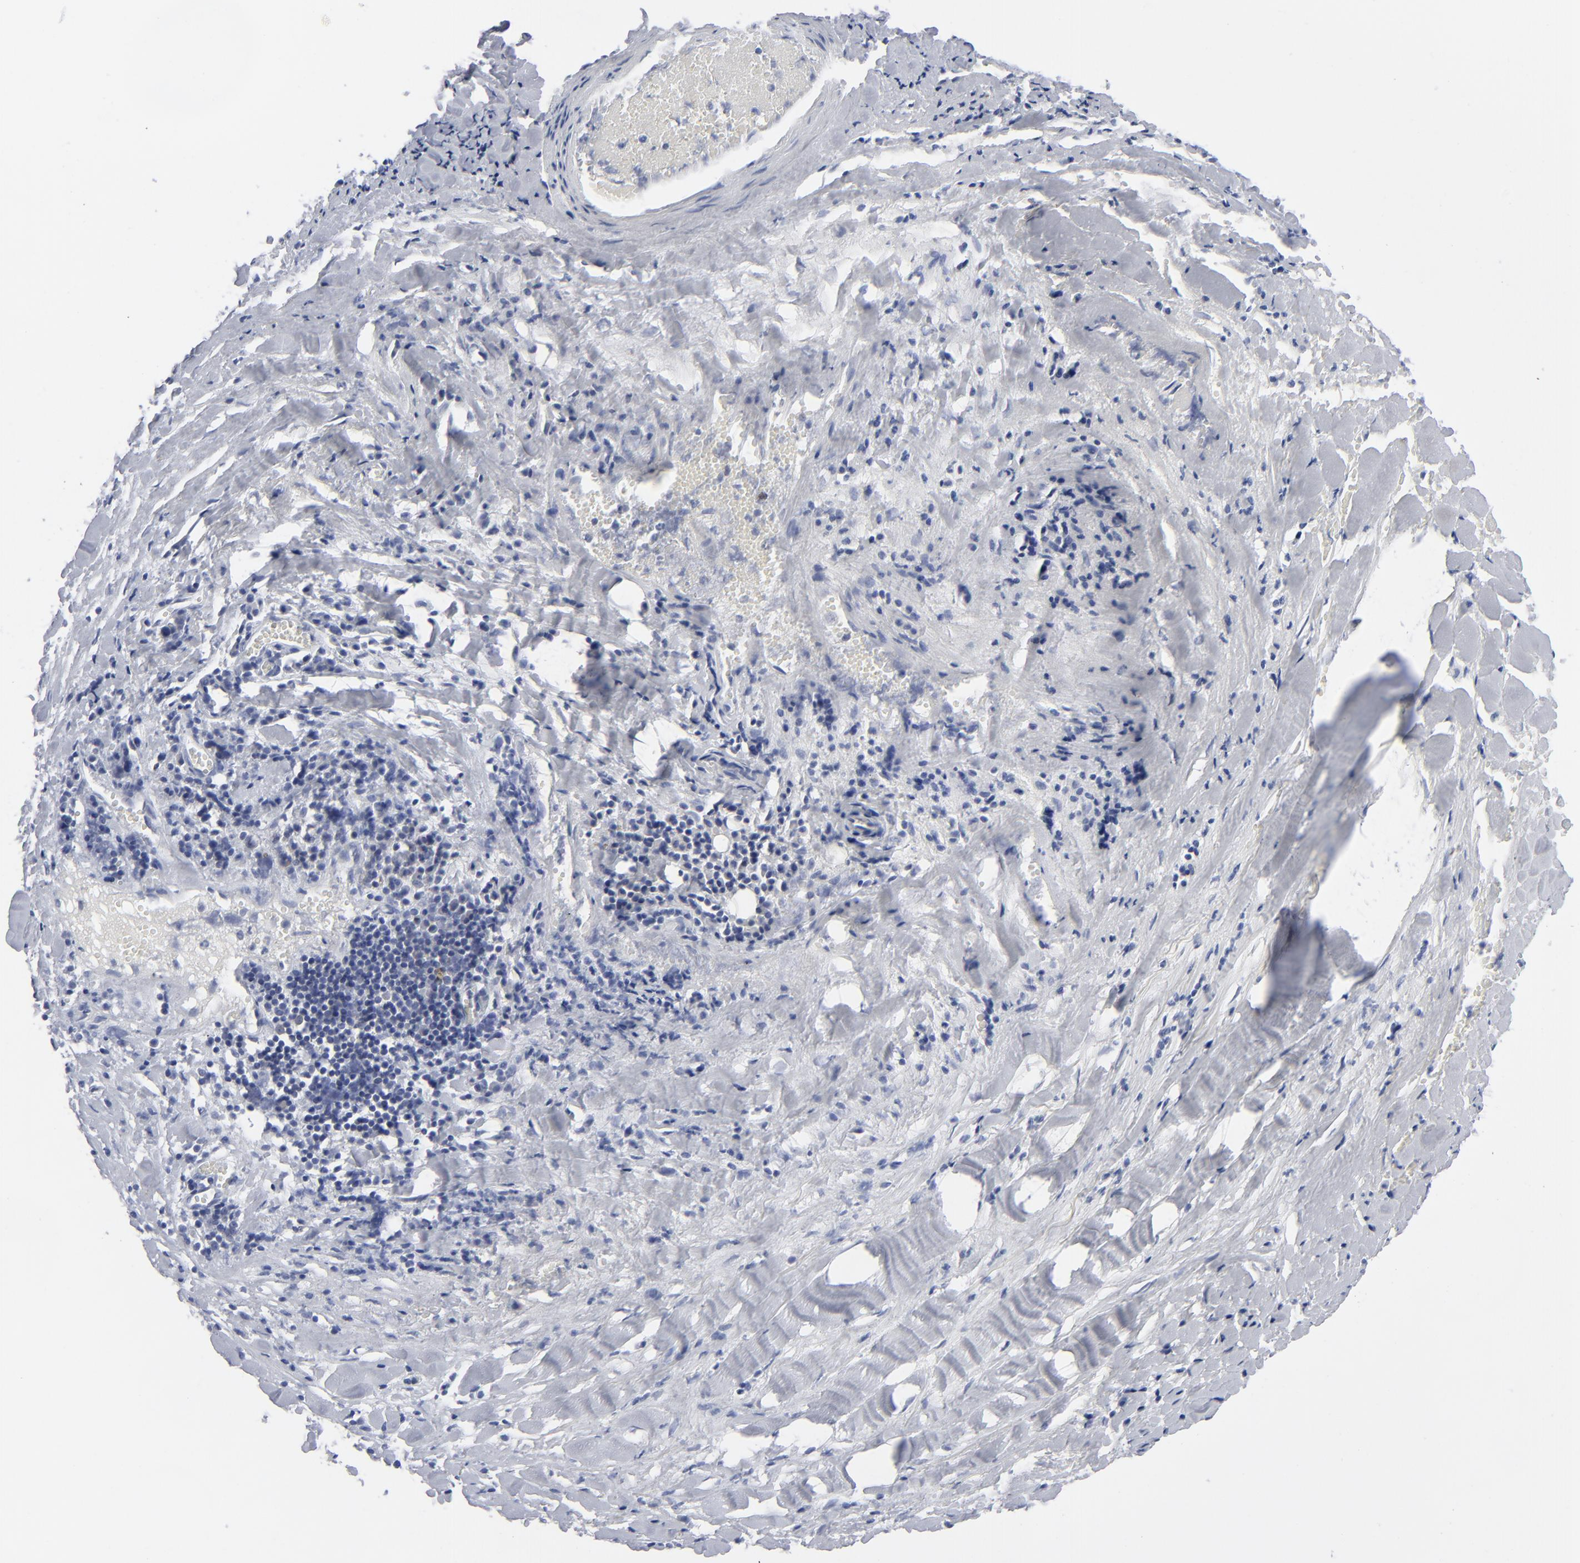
{"staining": {"intensity": "negative", "quantity": "none", "location": "none"}, "tissue": "lung cancer", "cell_type": "Tumor cells", "image_type": "cancer", "snomed": [{"axis": "morphology", "description": "Adenocarcinoma, NOS"}, {"axis": "topography", "description": "Lung"}], "caption": "The IHC histopathology image has no significant expression in tumor cells of adenocarcinoma (lung) tissue.", "gene": "NUP88", "patient": {"sex": "male", "age": 60}}